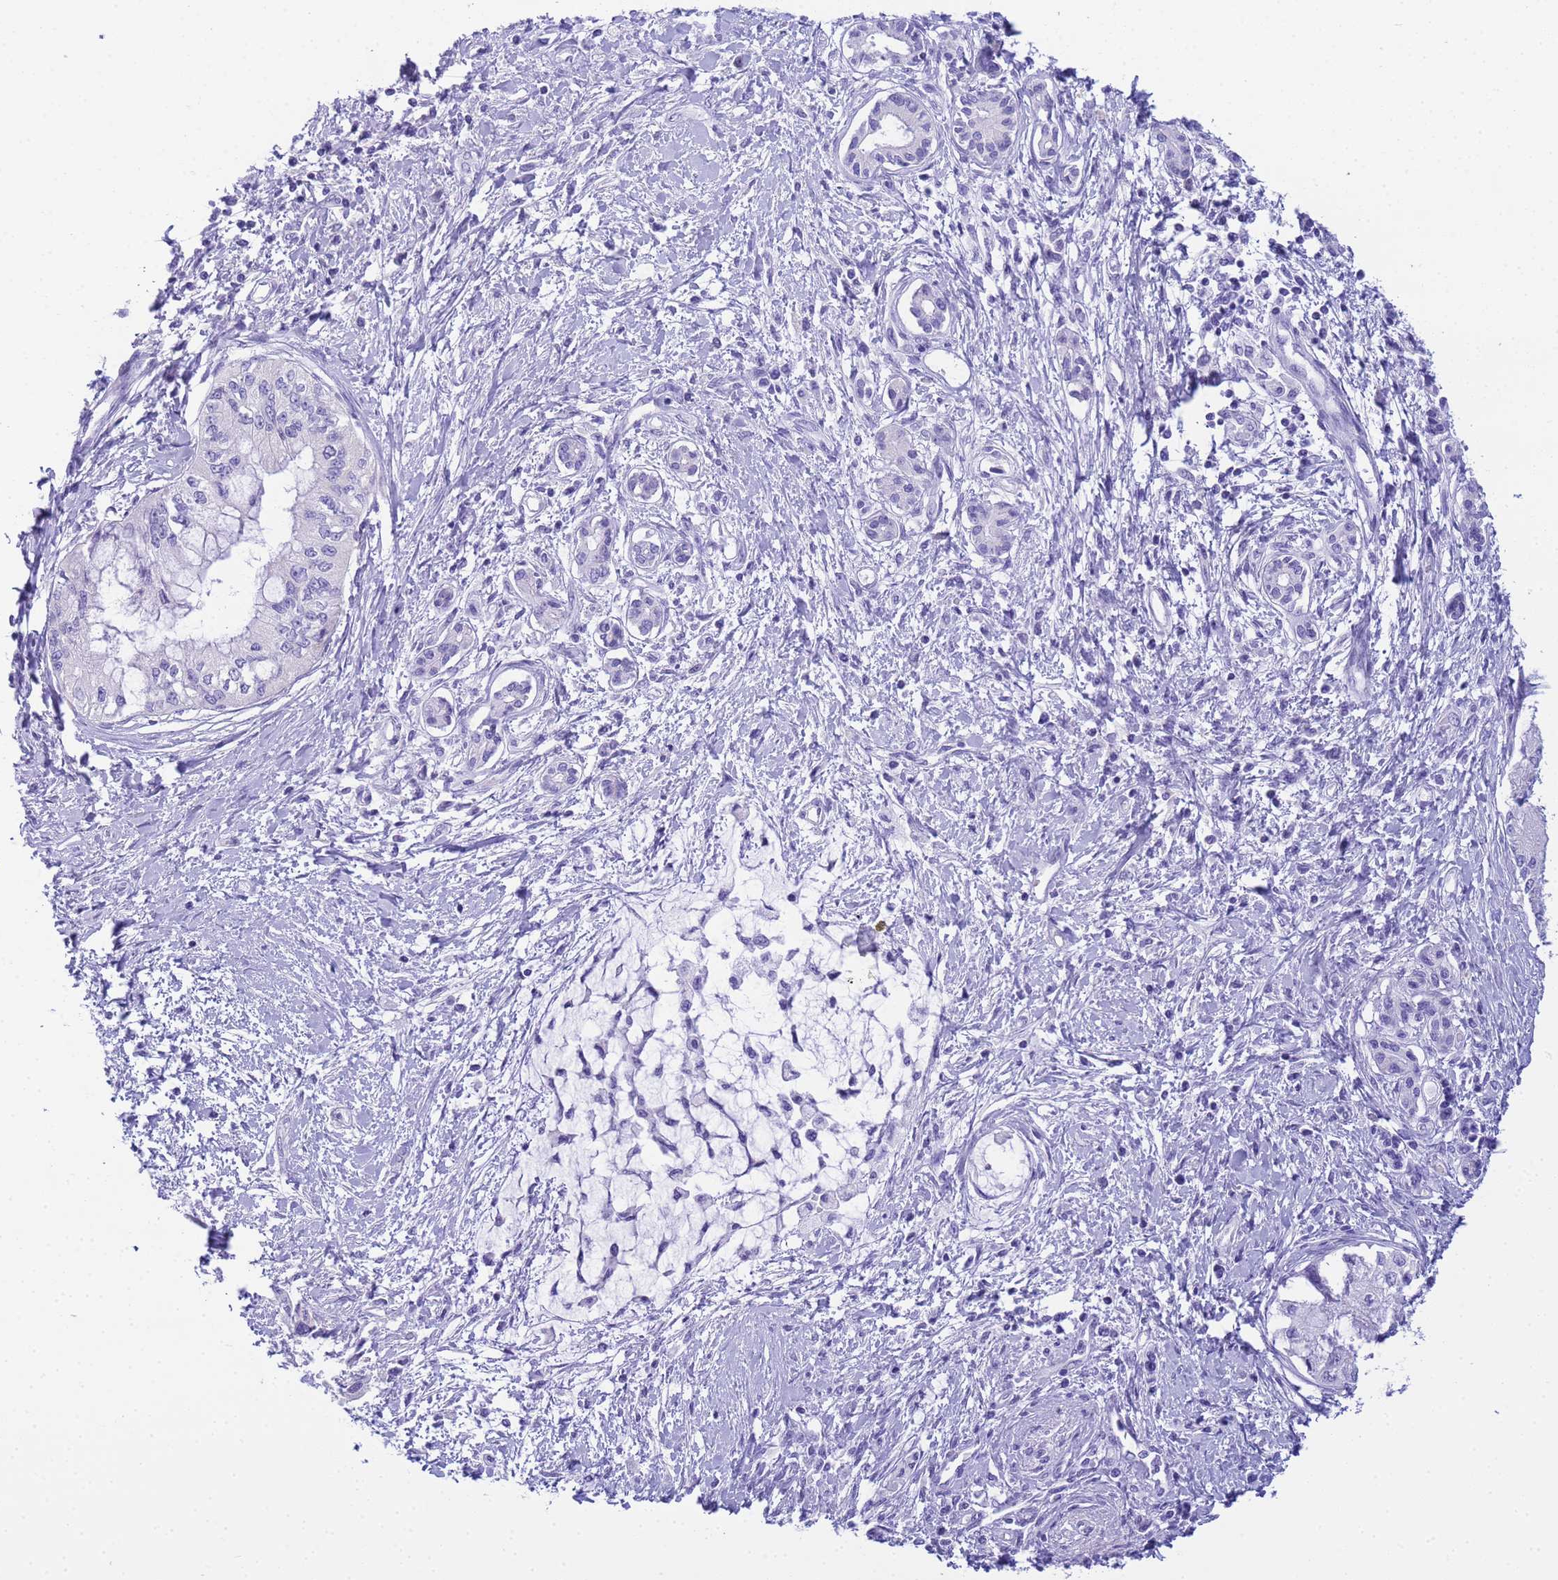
{"staining": {"intensity": "negative", "quantity": "none", "location": "none"}, "tissue": "pancreatic cancer", "cell_type": "Tumor cells", "image_type": "cancer", "snomed": [{"axis": "morphology", "description": "Adenocarcinoma, NOS"}, {"axis": "topography", "description": "Pancreas"}], "caption": "Protein analysis of pancreatic cancer shows no significant positivity in tumor cells.", "gene": "AQP12A", "patient": {"sex": "male", "age": 46}}